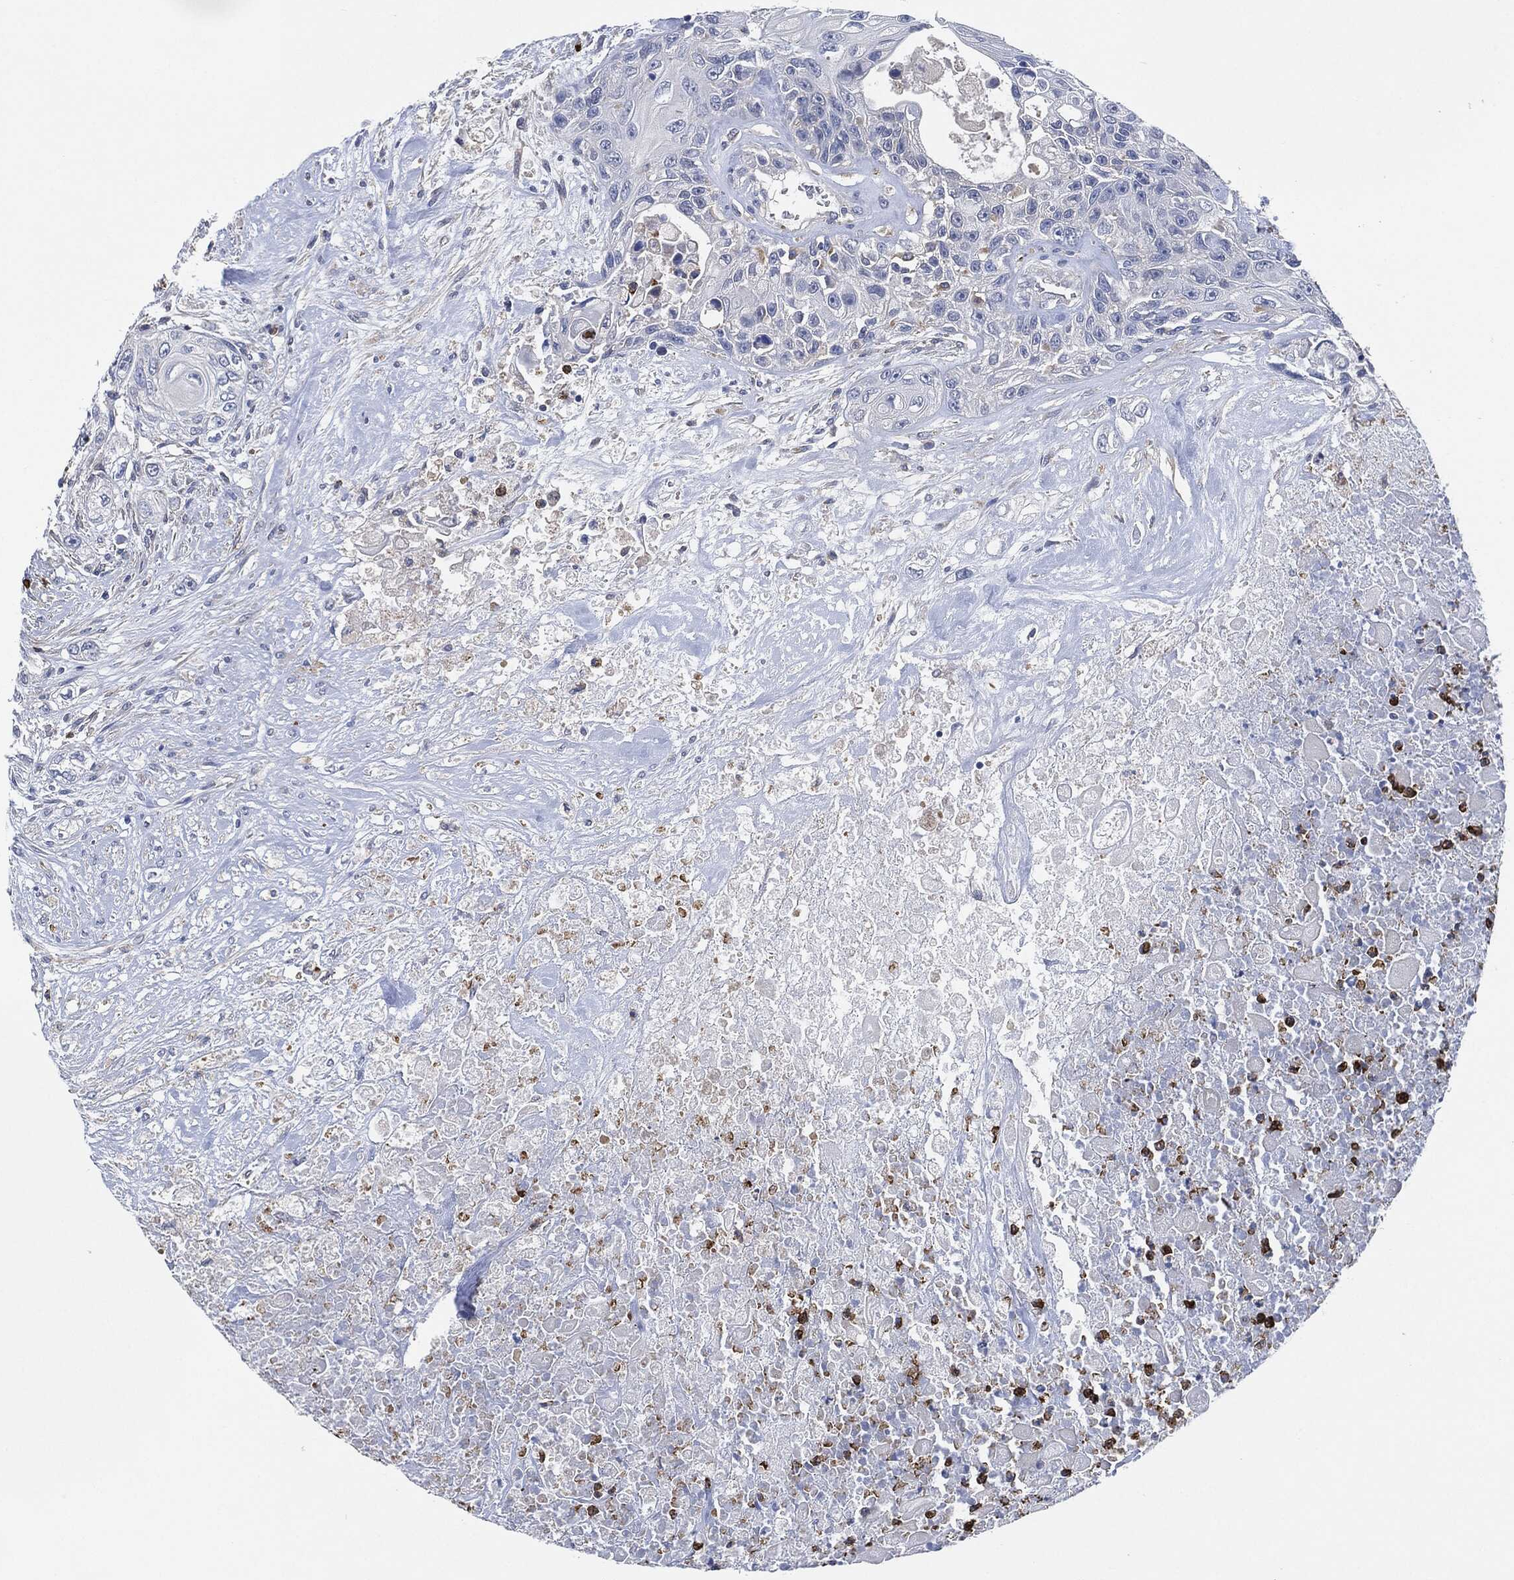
{"staining": {"intensity": "negative", "quantity": "none", "location": "none"}, "tissue": "urothelial cancer", "cell_type": "Tumor cells", "image_type": "cancer", "snomed": [{"axis": "morphology", "description": "Urothelial carcinoma, High grade"}, {"axis": "topography", "description": "Urinary bladder"}], "caption": "Immunohistochemistry micrograph of neoplastic tissue: urothelial cancer stained with DAB demonstrates no significant protein positivity in tumor cells.", "gene": "VSIG4", "patient": {"sex": "female", "age": 56}}